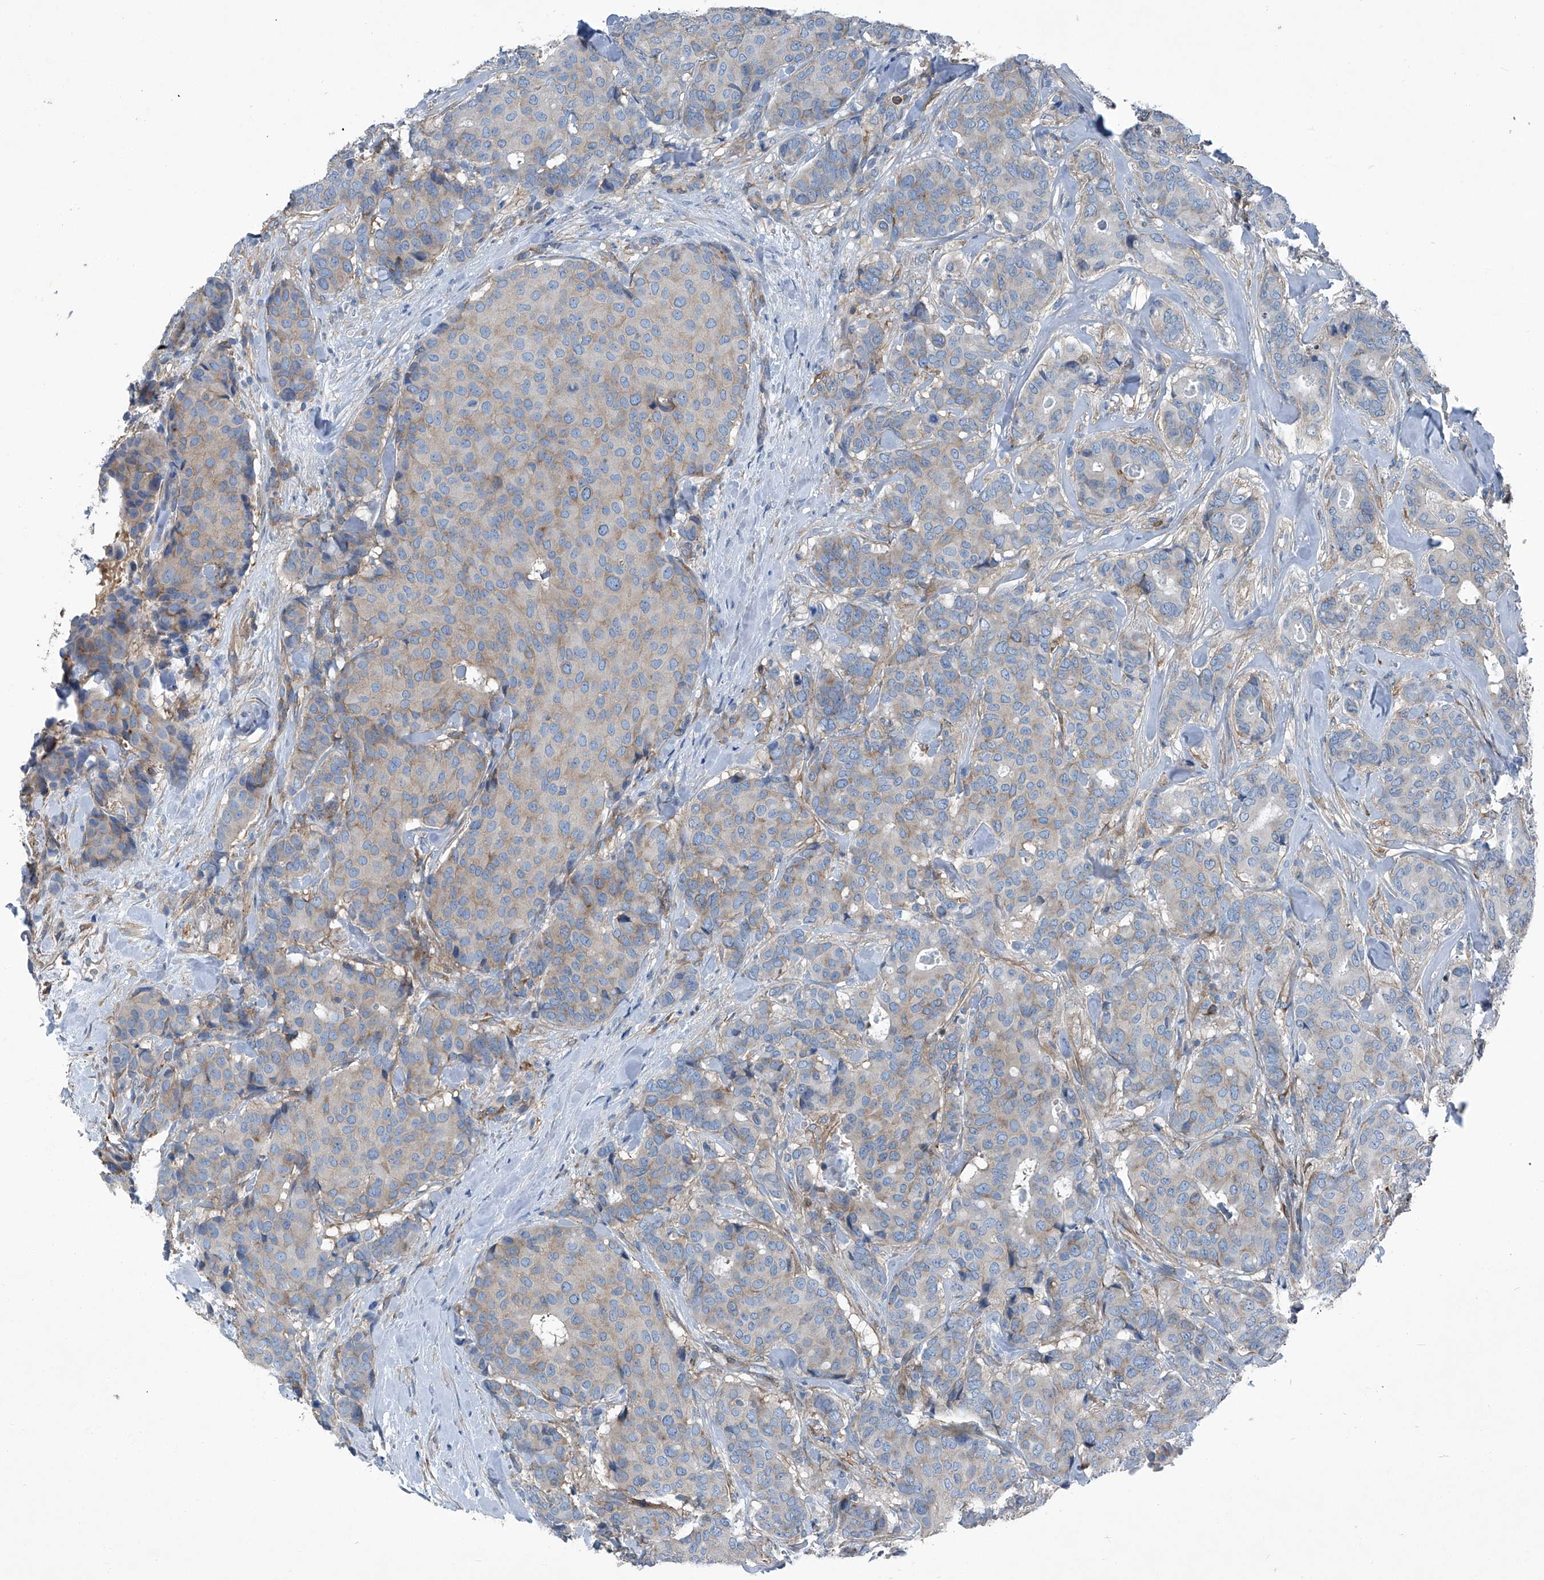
{"staining": {"intensity": "weak", "quantity": "<25%", "location": "cytoplasmic/membranous"}, "tissue": "breast cancer", "cell_type": "Tumor cells", "image_type": "cancer", "snomed": [{"axis": "morphology", "description": "Duct carcinoma"}, {"axis": "topography", "description": "Breast"}], "caption": "An image of breast cancer stained for a protein reveals no brown staining in tumor cells.", "gene": "SEPTIN7", "patient": {"sex": "female", "age": 75}}